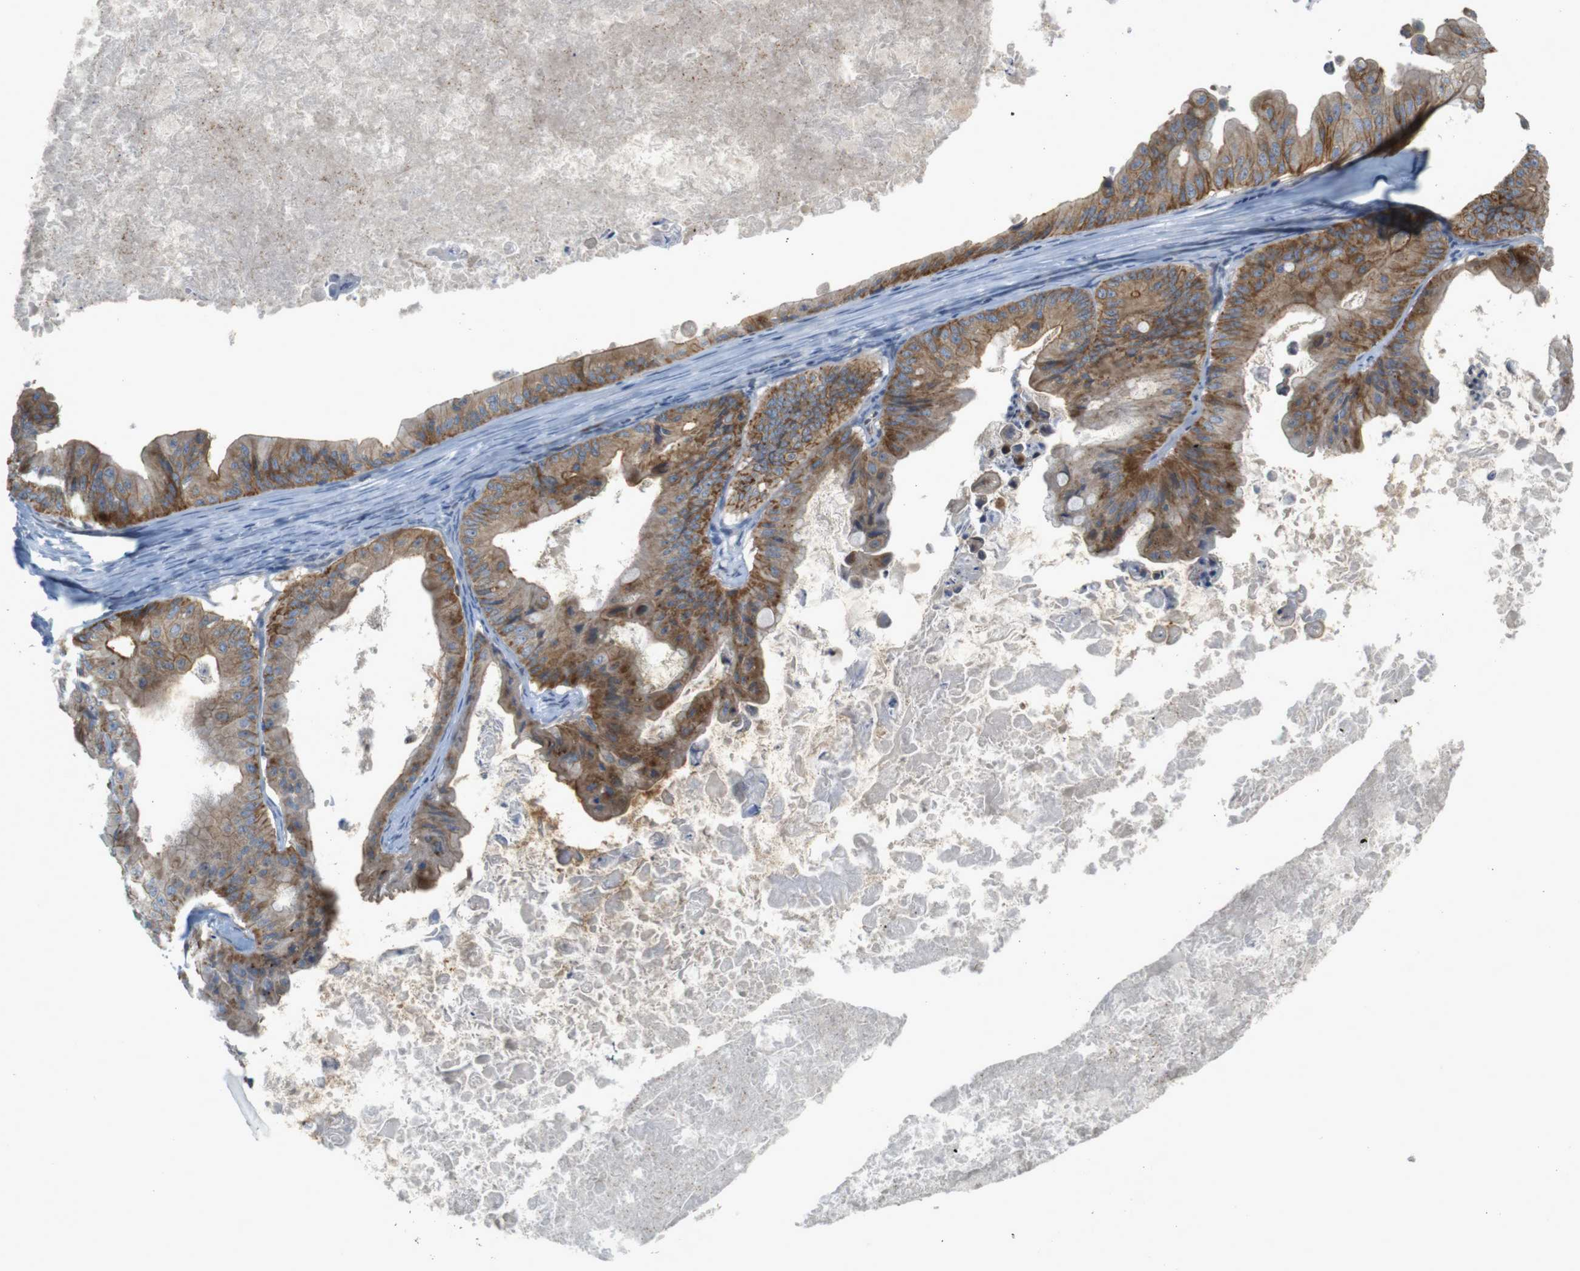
{"staining": {"intensity": "moderate", "quantity": ">75%", "location": "cytoplasmic/membranous"}, "tissue": "ovarian cancer", "cell_type": "Tumor cells", "image_type": "cancer", "snomed": [{"axis": "morphology", "description": "Cystadenocarcinoma, mucinous, NOS"}, {"axis": "topography", "description": "Ovary"}], "caption": "Protein staining of ovarian cancer (mucinous cystadenocarcinoma) tissue demonstrates moderate cytoplasmic/membranous positivity in about >75% of tumor cells. (brown staining indicates protein expression, while blue staining denotes nuclei).", "gene": "GJC3", "patient": {"sex": "female", "age": 37}}